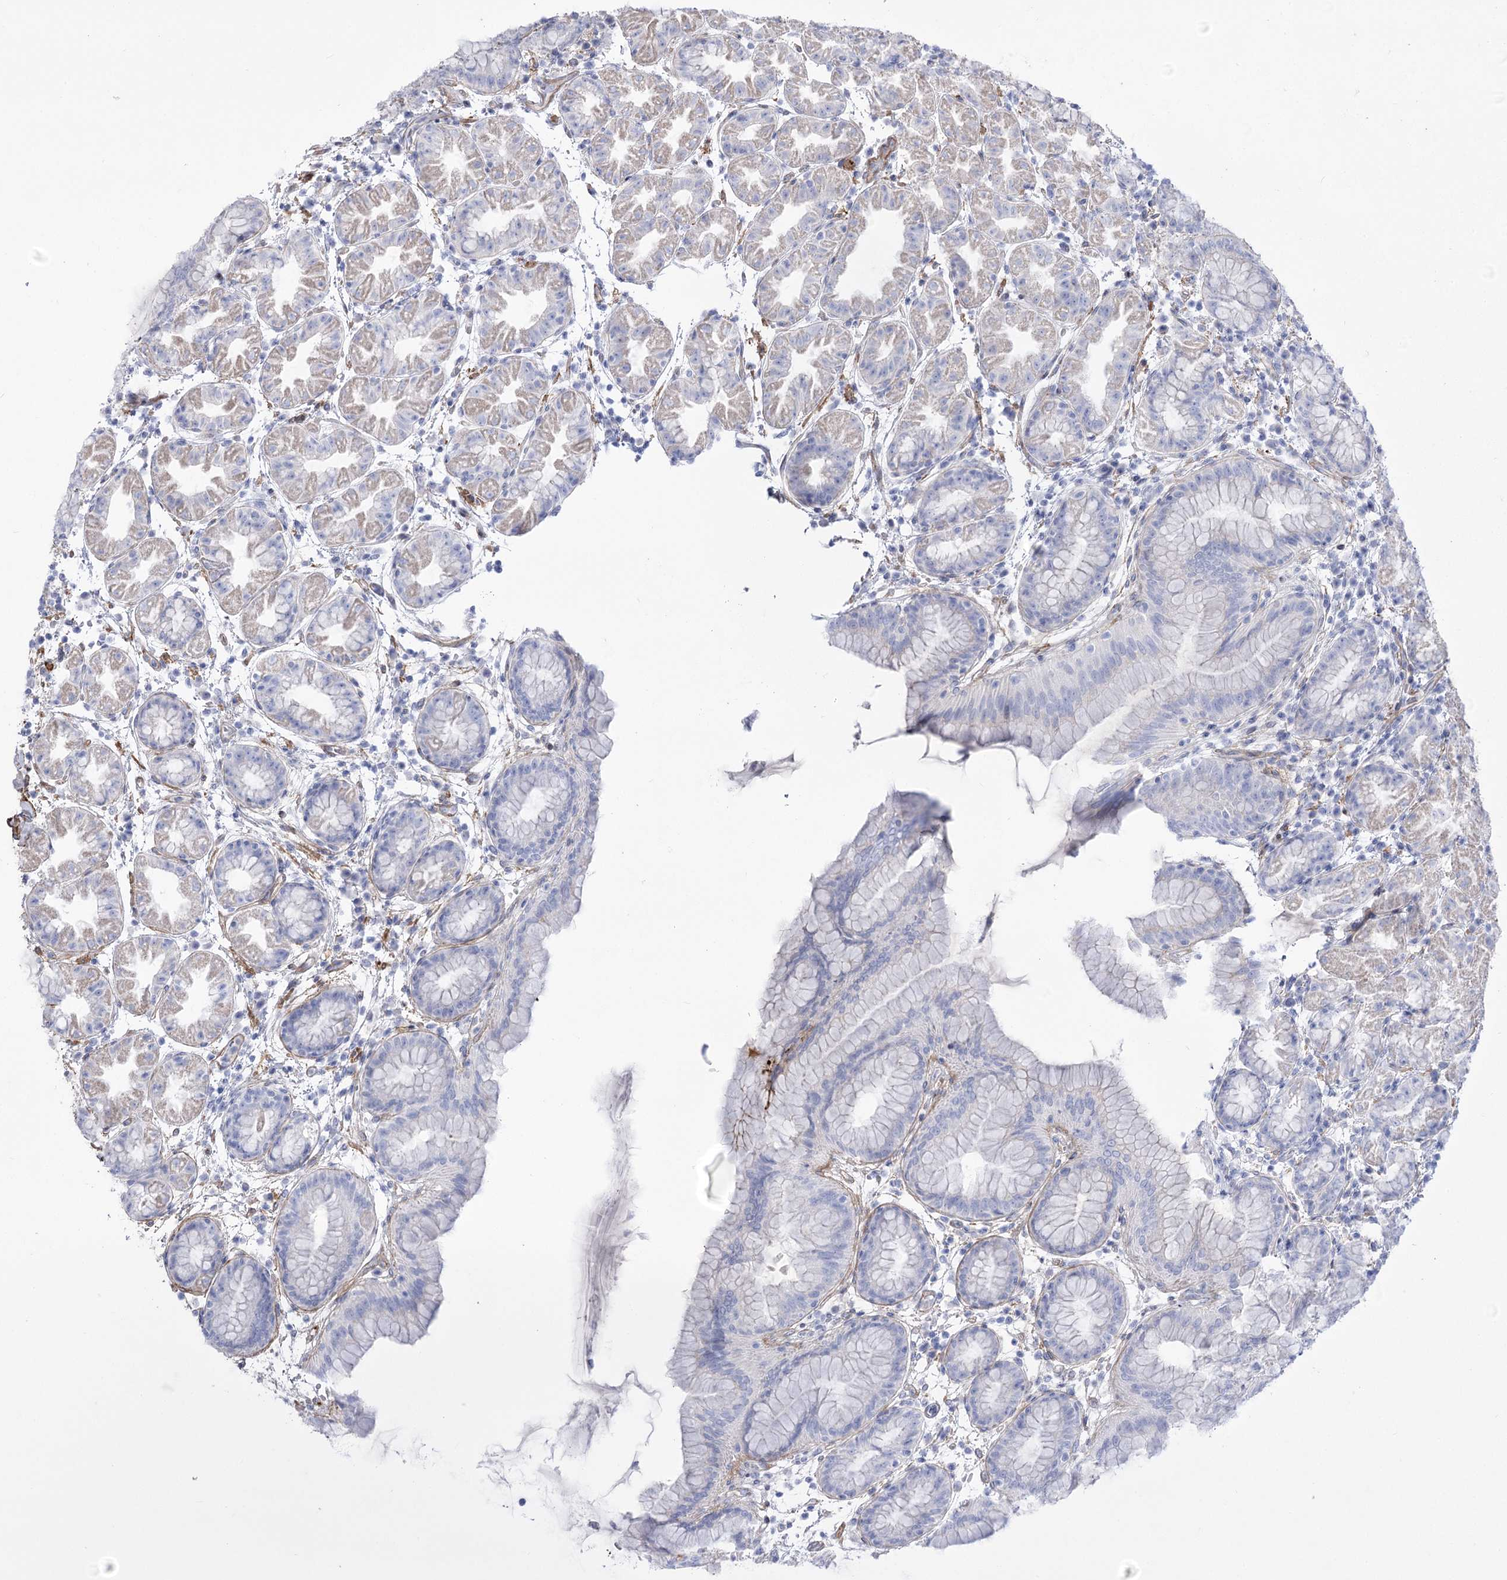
{"staining": {"intensity": "moderate", "quantity": "<25%", "location": "cytoplasmic/membranous"}, "tissue": "stomach", "cell_type": "Glandular cells", "image_type": "normal", "snomed": [{"axis": "morphology", "description": "Normal tissue, NOS"}, {"axis": "topography", "description": "Stomach"}], "caption": "This micrograph demonstrates unremarkable stomach stained with immunohistochemistry (IHC) to label a protein in brown. The cytoplasmic/membranous of glandular cells show moderate positivity for the protein. Nuclei are counter-stained blue.", "gene": "ANKRD23", "patient": {"sex": "female", "age": 79}}